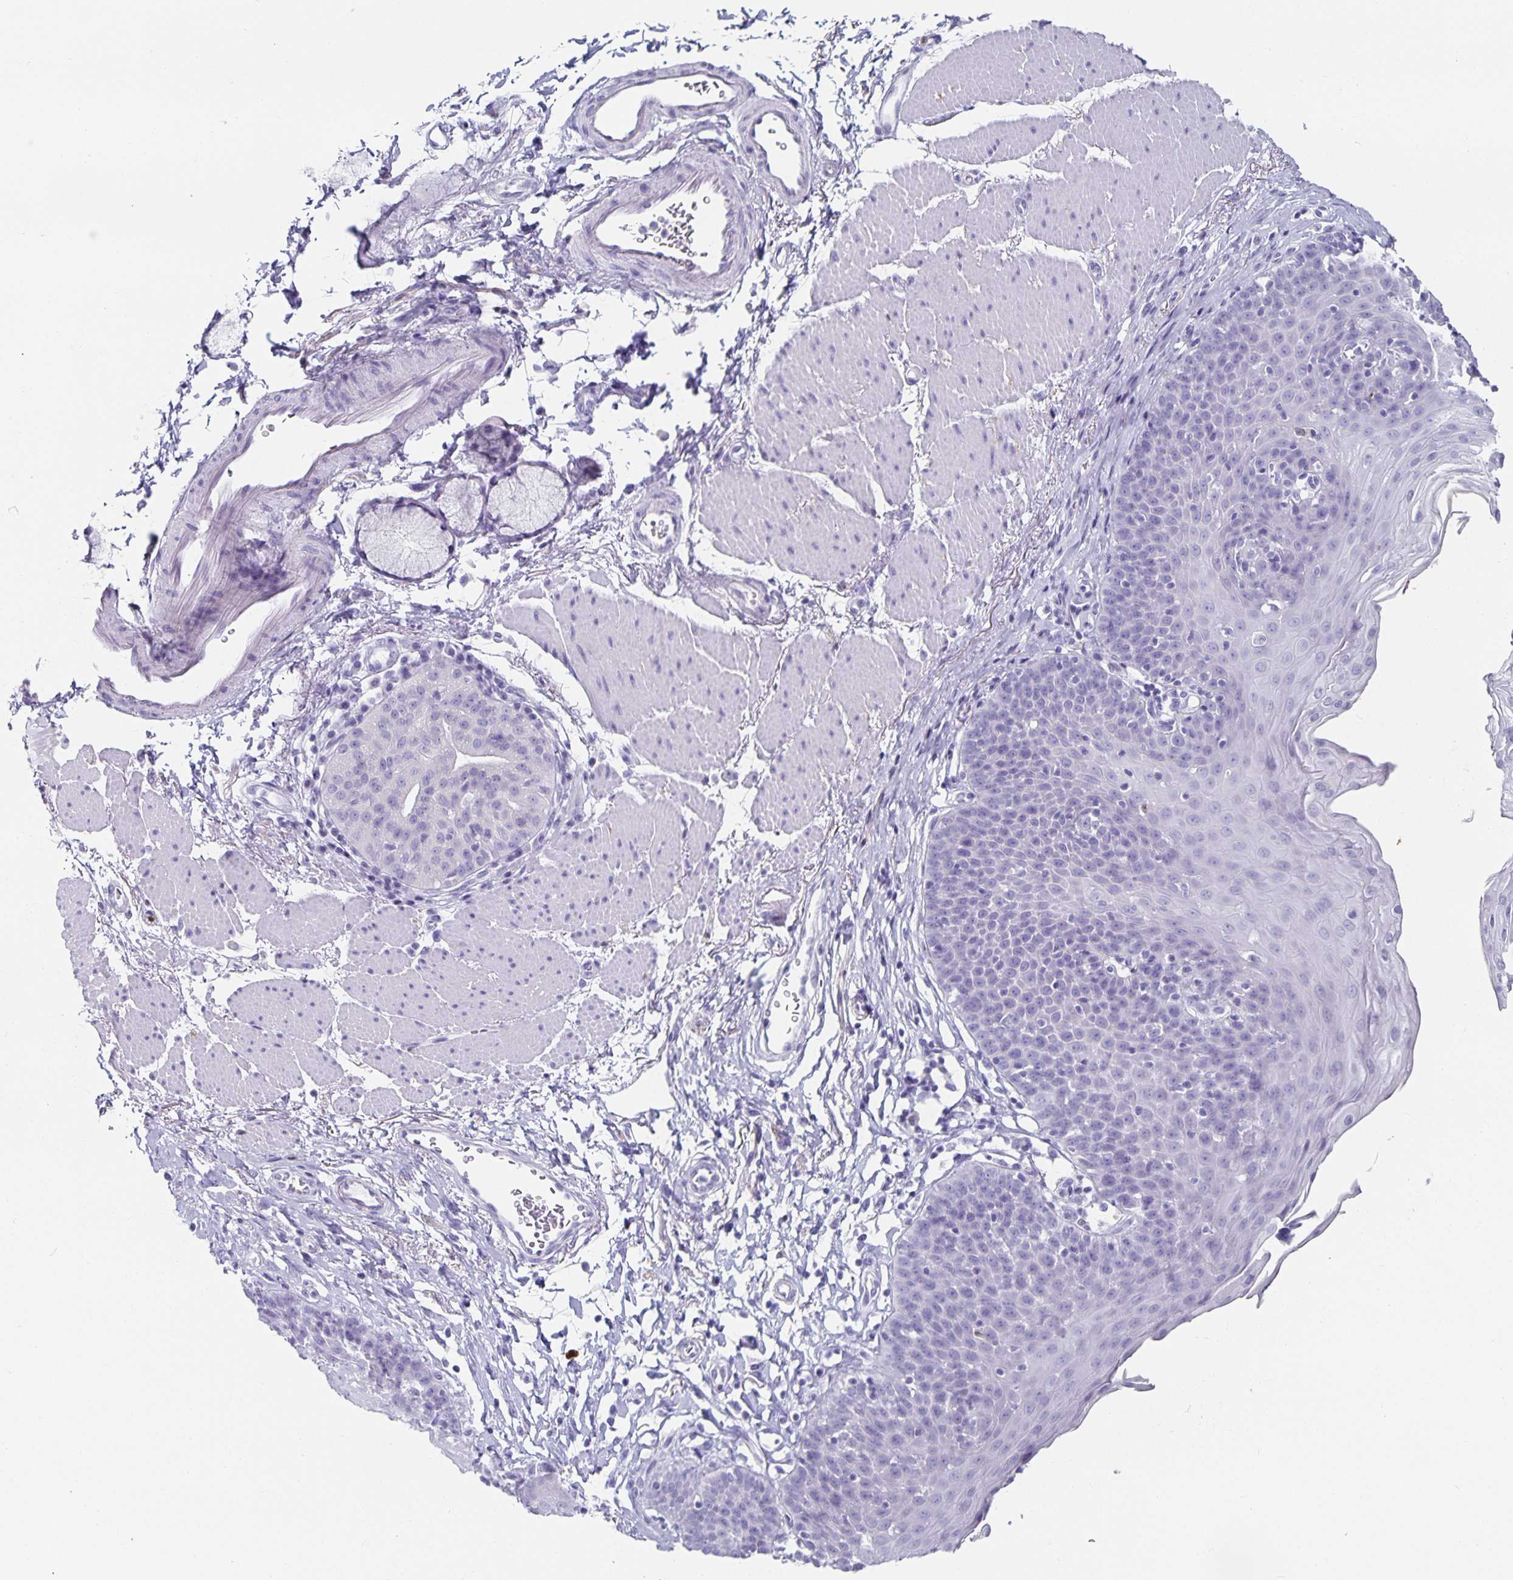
{"staining": {"intensity": "negative", "quantity": "none", "location": "none"}, "tissue": "esophagus", "cell_type": "Squamous epithelial cells", "image_type": "normal", "snomed": [{"axis": "morphology", "description": "Normal tissue, NOS"}, {"axis": "topography", "description": "Esophagus"}], "caption": "Micrograph shows no significant protein positivity in squamous epithelial cells of benign esophagus.", "gene": "CHGA", "patient": {"sex": "female", "age": 81}}